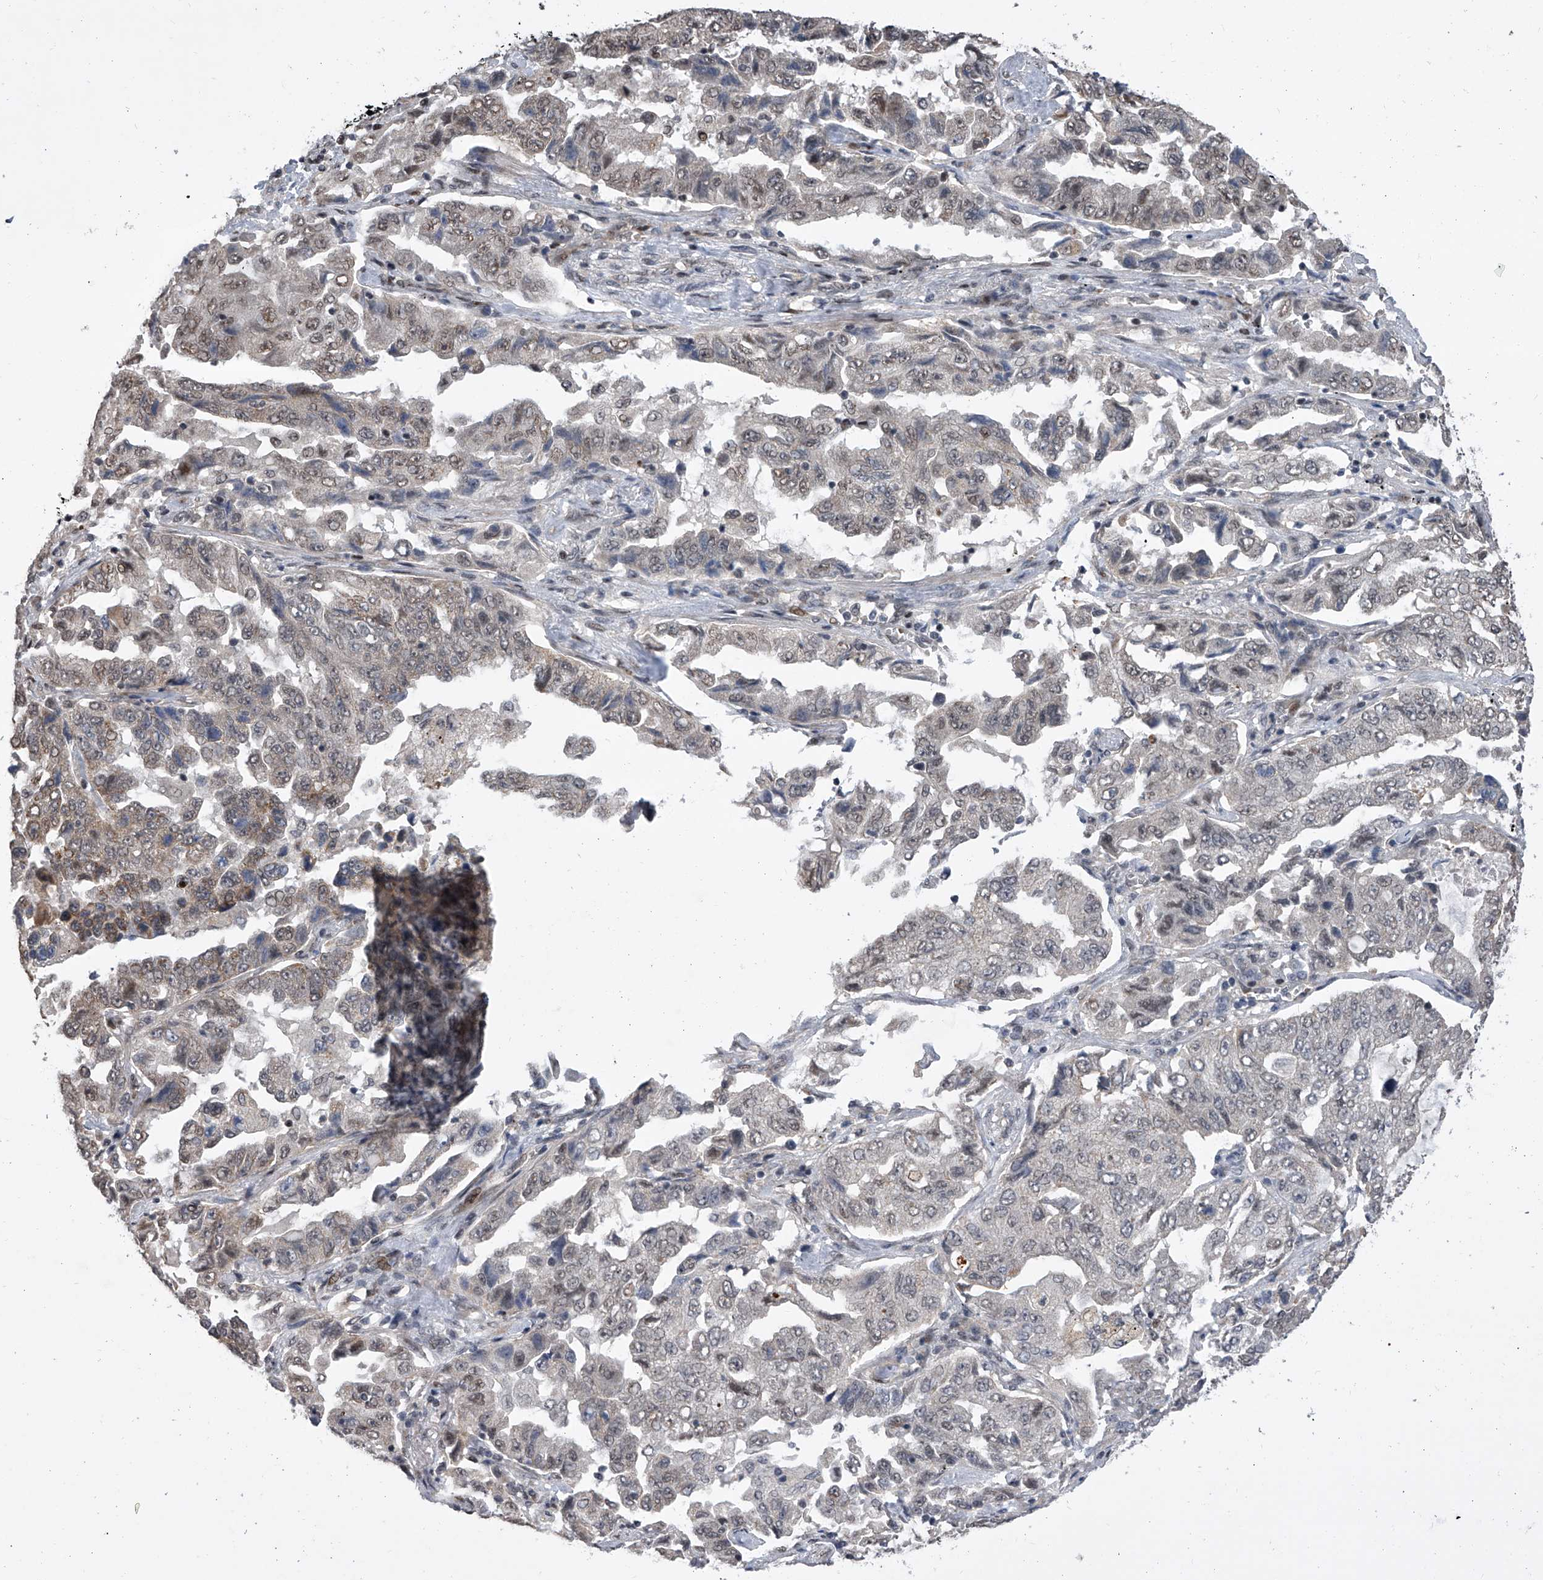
{"staining": {"intensity": "negative", "quantity": "none", "location": "none"}, "tissue": "lung cancer", "cell_type": "Tumor cells", "image_type": "cancer", "snomed": [{"axis": "morphology", "description": "Adenocarcinoma, NOS"}, {"axis": "topography", "description": "Lung"}], "caption": "Immunohistochemistry (IHC) image of lung adenocarcinoma stained for a protein (brown), which reveals no staining in tumor cells.", "gene": "ZNF426", "patient": {"sex": "female", "age": 51}}